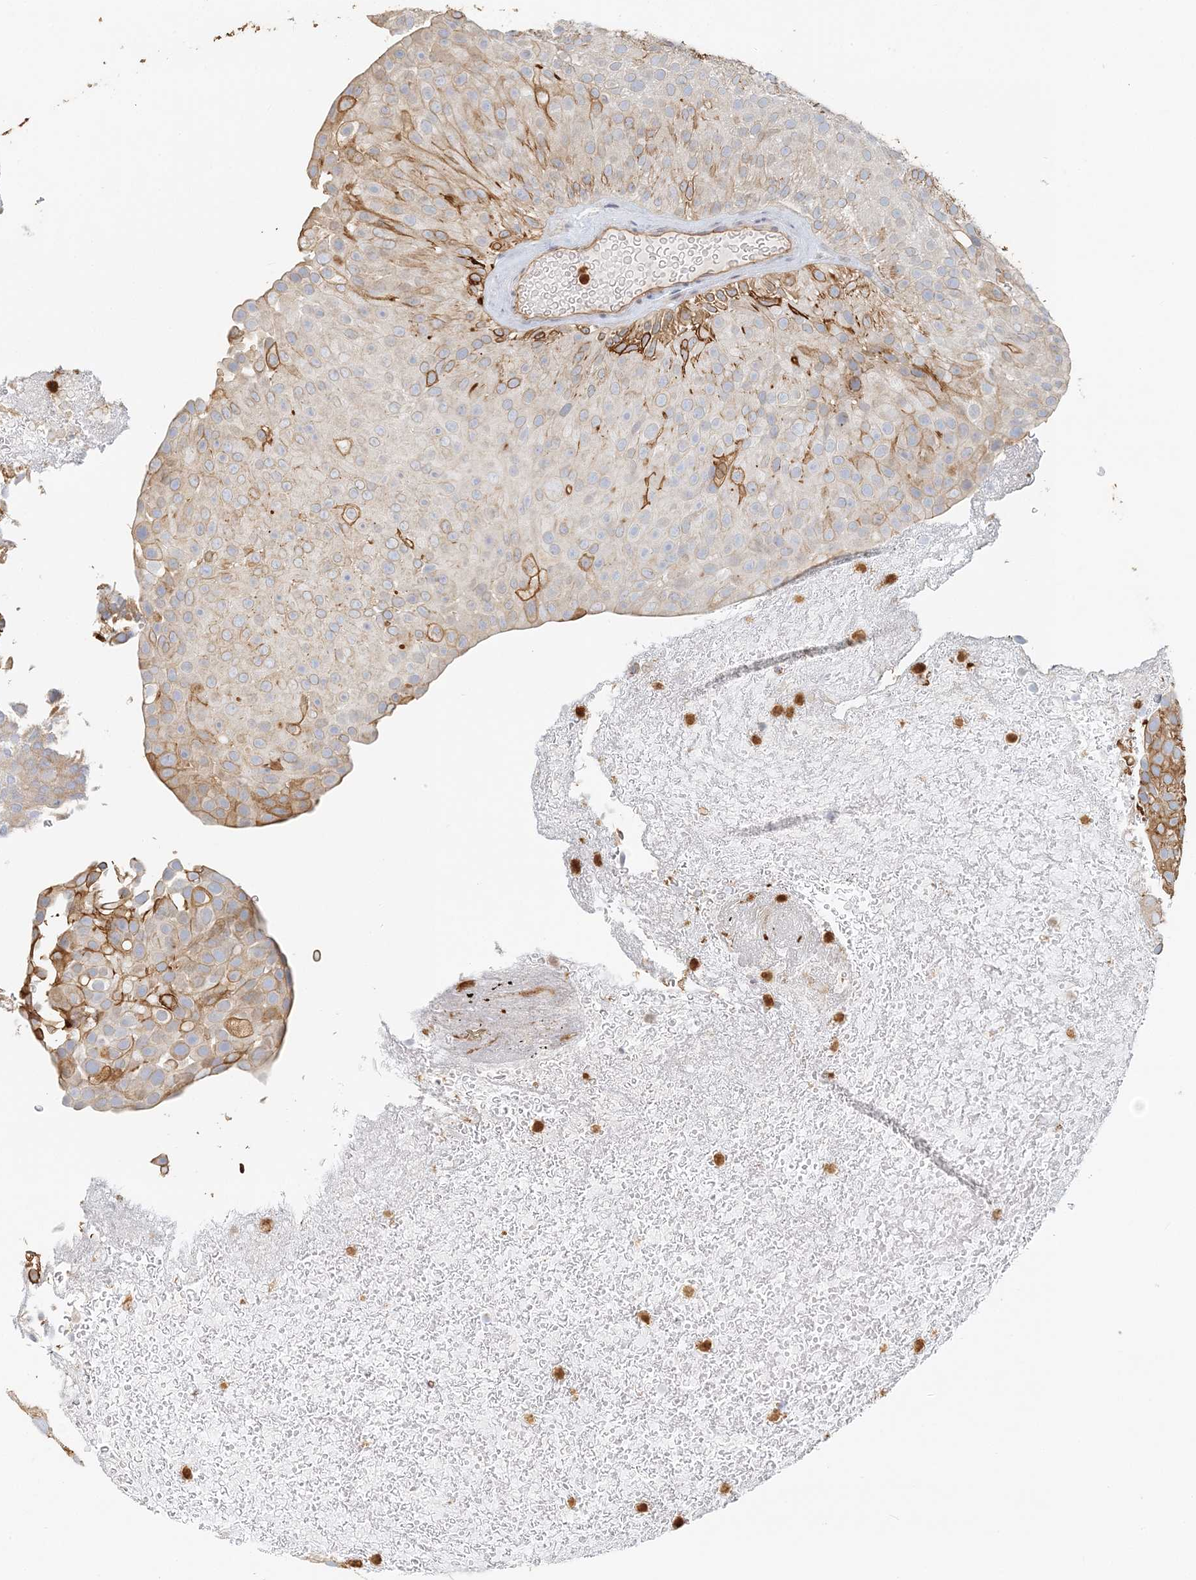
{"staining": {"intensity": "moderate", "quantity": "25%-75%", "location": "cytoplasmic/membranous"}, "tissue": "urothelial cancer", "cell_type": "Tumor cells", "image_type": "cancer", "snomed": [{"axis": "morphology", "description": "Urothelial carcinoma, Low grade"}, {"axis": "topography", "description": "Urinary bladder"}], "caption": "Immunohistochemical staining of human urothelial cancer displays medium levels of moderate cytoplasmic/membranous staining in about 25%-75% of tumor cells.", "gene": "DNAH1", "patient": {"sex": "male", "age": 78}}